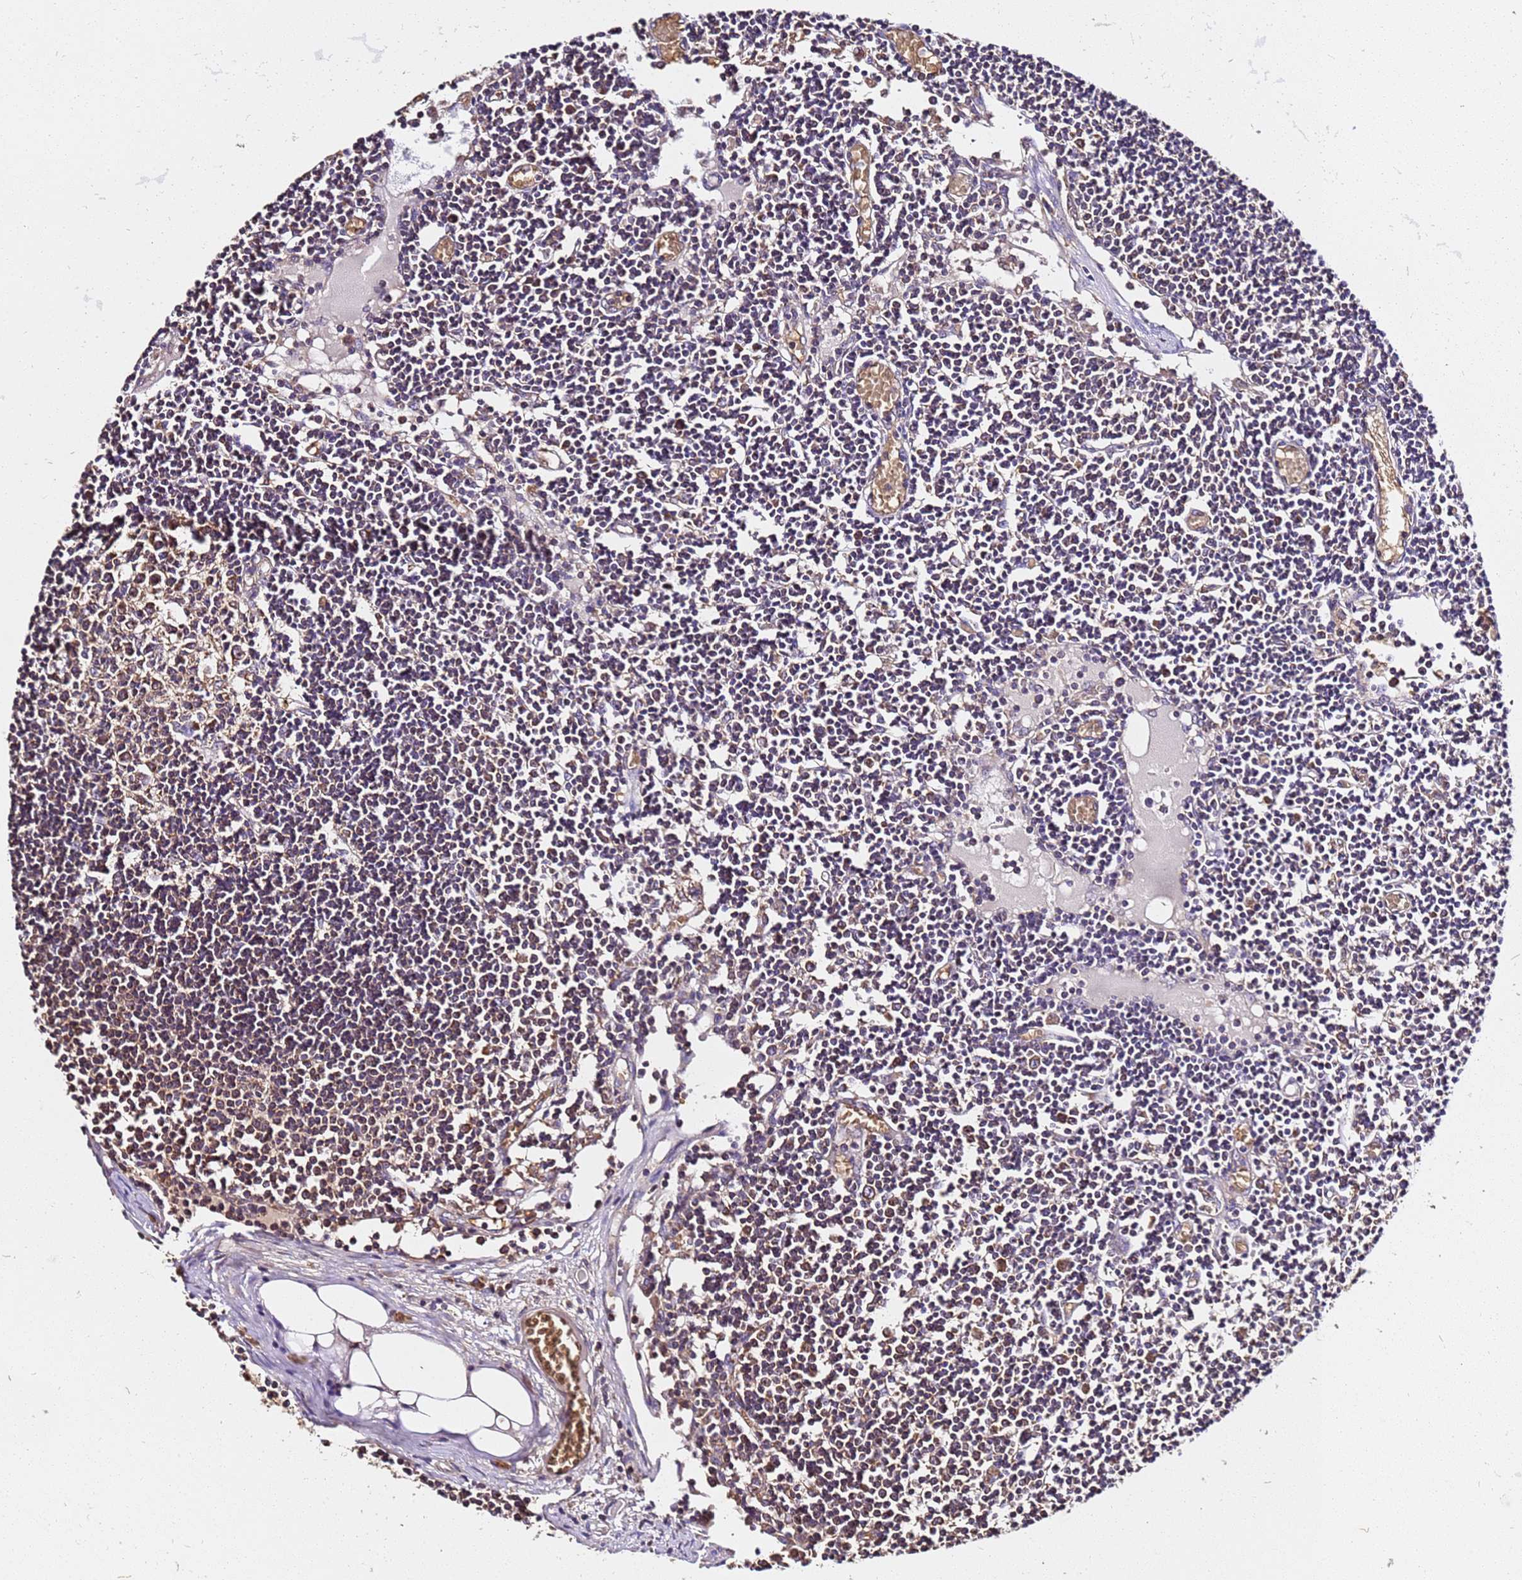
{"staining": {"intensity": "moderate", "quantity": "25%-75%", "location": "cytoplasmic/membranous,nuclear"}, "tissue": "lymph node", "cell_type": "Germinal center cells", "image_type": "normal", "snomed": [{"axis": "morphology", "description": "Normal tissue, NOS"}, {"axis": "topography", "description": "Lymph node"}], "caption": "Human lymph node stained for a protein (brown) exhibits moderate cytoplasmic/membranous,nuclear positive positivity in about 25%-75% of germinal center cells.", "gene": "LRRIQ1", "patient": {"sex": "female", "age": 11}}